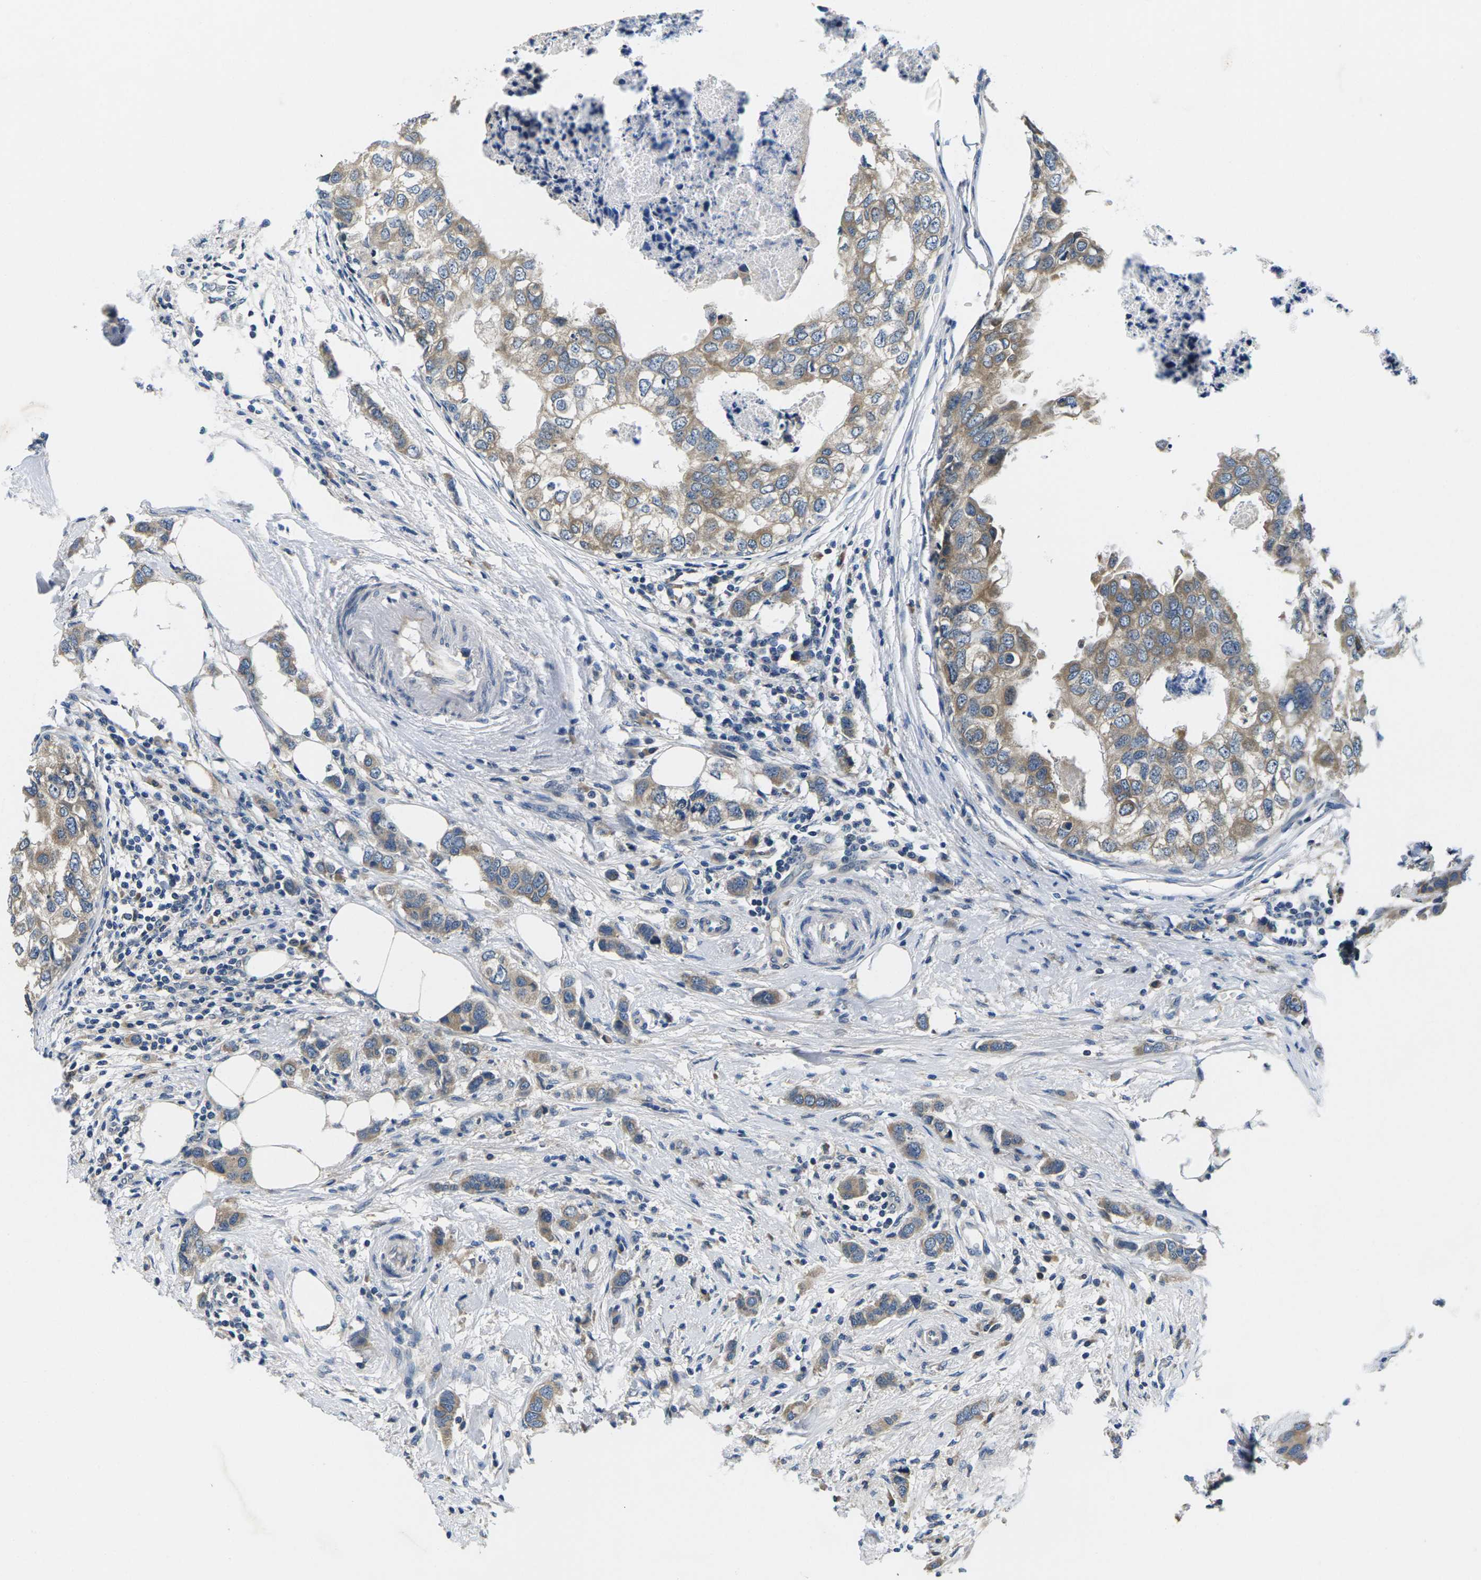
{"staining": {"intensity": "moderate", "quantity": ">75%", "location": "cytoplasmic/membranous"}, "tissue": "breast cancer", "cell_type": "Tumor cells", "image_type": "cancer", "snomed": [{"axis": "morphology", "description": "Duct carcinoma"}, {"axis": "topography", "description": "Breast"}], "caption": "A medium amount of moderate cytoplasmic/membranous staining is present in about >75% of tumor cells in breast cancer tissue.", "gene": "ERGIC3", "patient": {"sex": "female", "age": 50}}